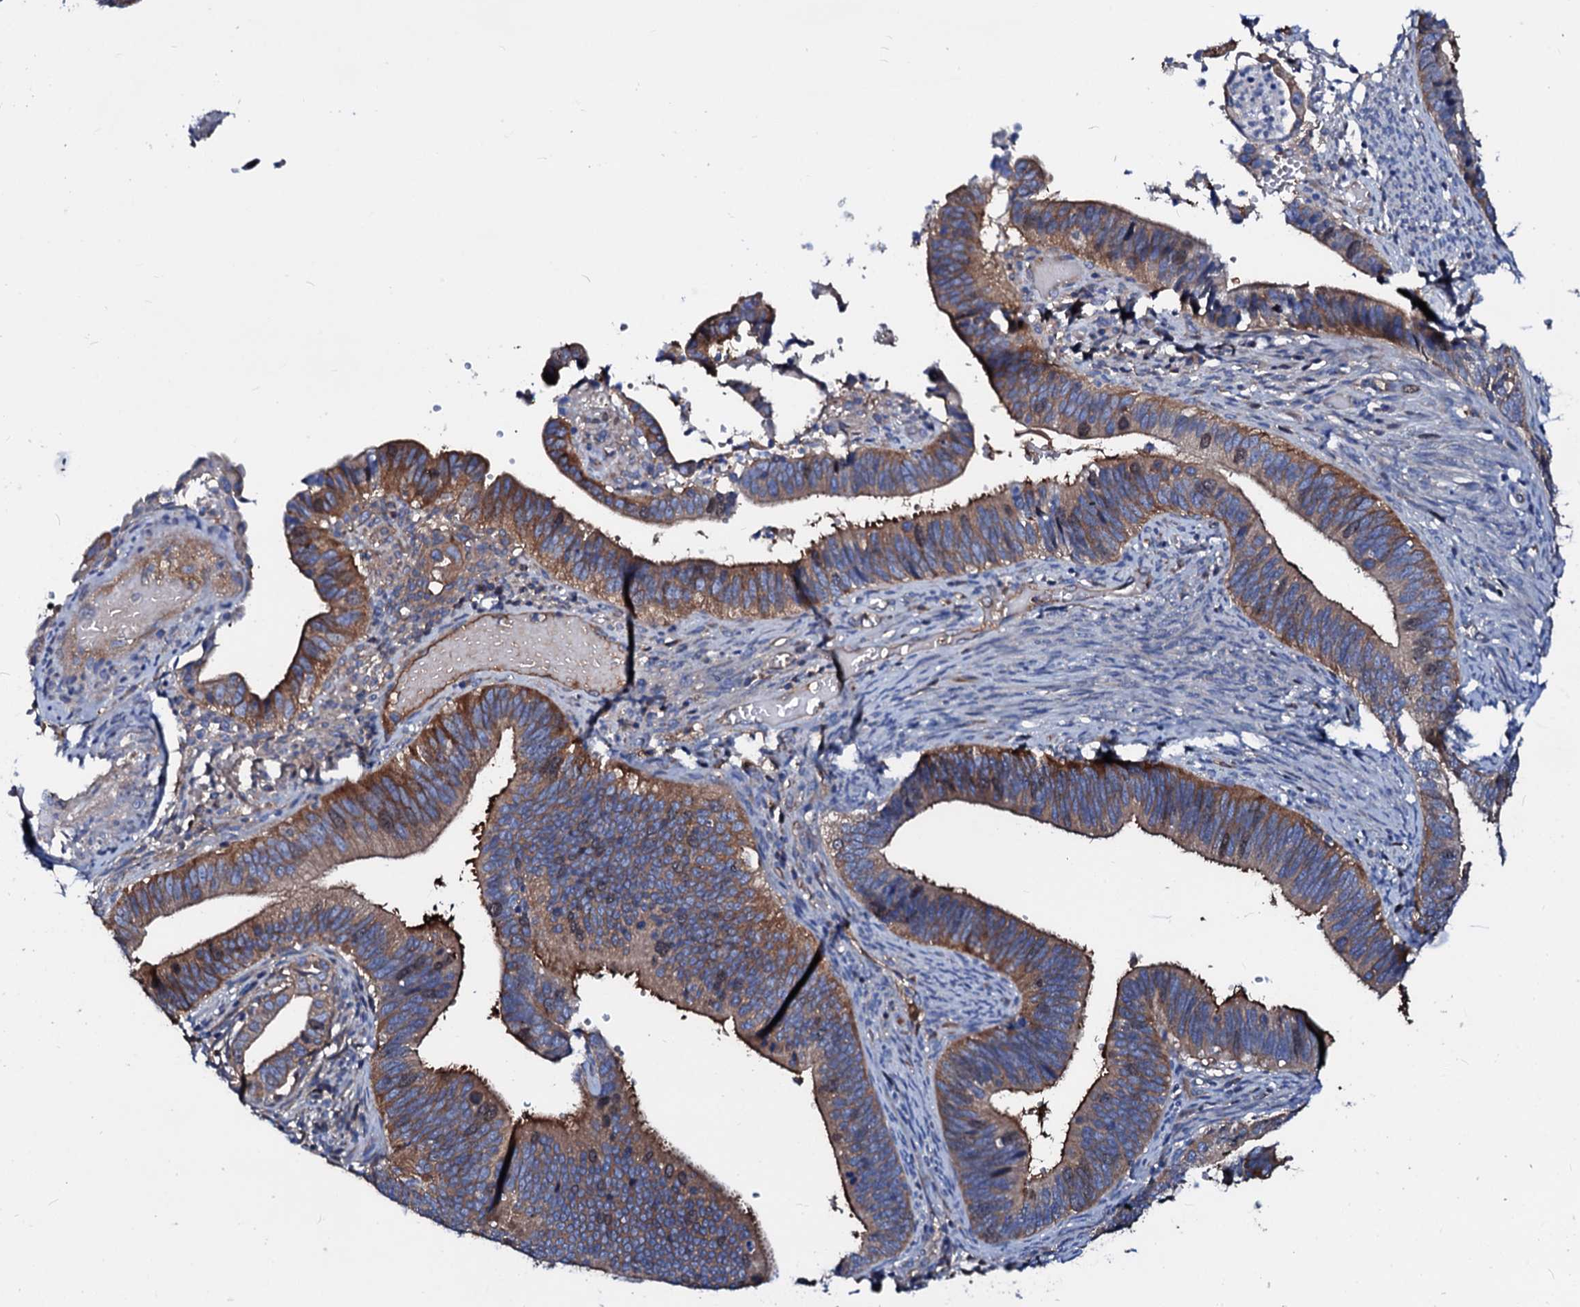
{"staining": {"intensity": "moderate", "quantity": ">75%", "location": "cytoplasmic/membranous"}, "tissue": "cervical cancer", "cell_type": "Tumor cells", "image_type": "cancer", "snomed": [{"axis": "morphology", "description": "Adenocarcinoma, NOS"}, {"axis": "topography", "description": "Cervix"}], "caption": "Immunohistochemical staining of human cervical cancer (adenocarcinoma) displays medium levels of moderate cytoplasmic/membranous protein positivity in approximately >75% of tumor cells. (DAB IHC, brown staining for protein, blue staining for nuclei).", "gene": "CSKMT", "patient": {"sex": "female", "age": 42}}